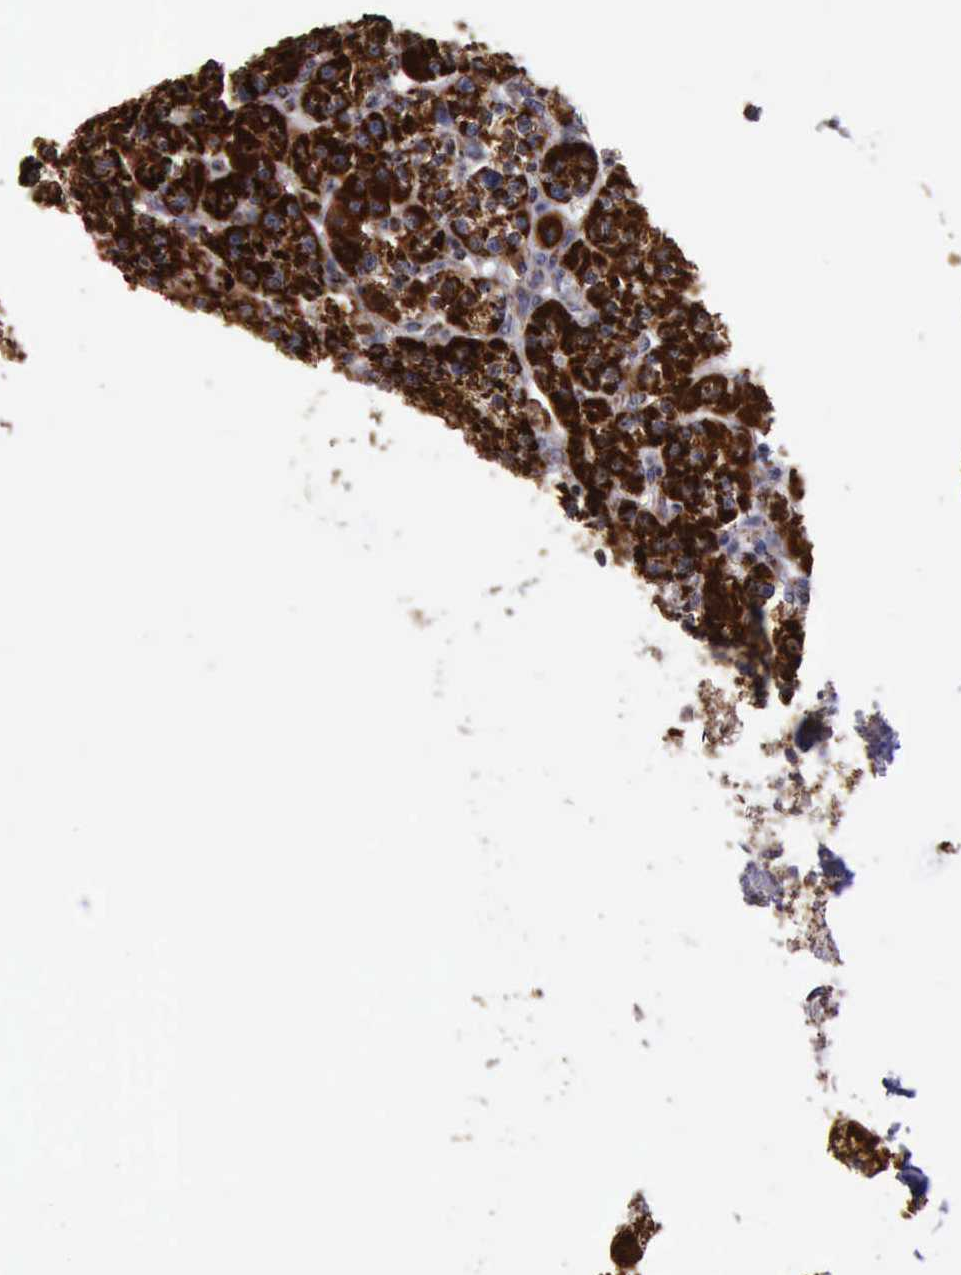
{"staining": {"intensity": "strong", "quantity": ">75%", "location": "cytoplasmic/membranous"}, "tissue": "parathyroid gland", "cell_type": "Glandular cells", "image_type": "normal", "snomed": [{"axis": "morphology", "description": "Normal tissue, NOS"}, {"axis": "topography", "description": "Parathyroid gland"}], "caption": "Protein staining displays strong cytoplasmic/membranous staining in approximately >75% of glandular cells in normal parathyroid gland. (DAB IHC with brightfield microscopy, high magnification).", "gene": "TXN2", "patient": {"sex": "female", "age": 58}}